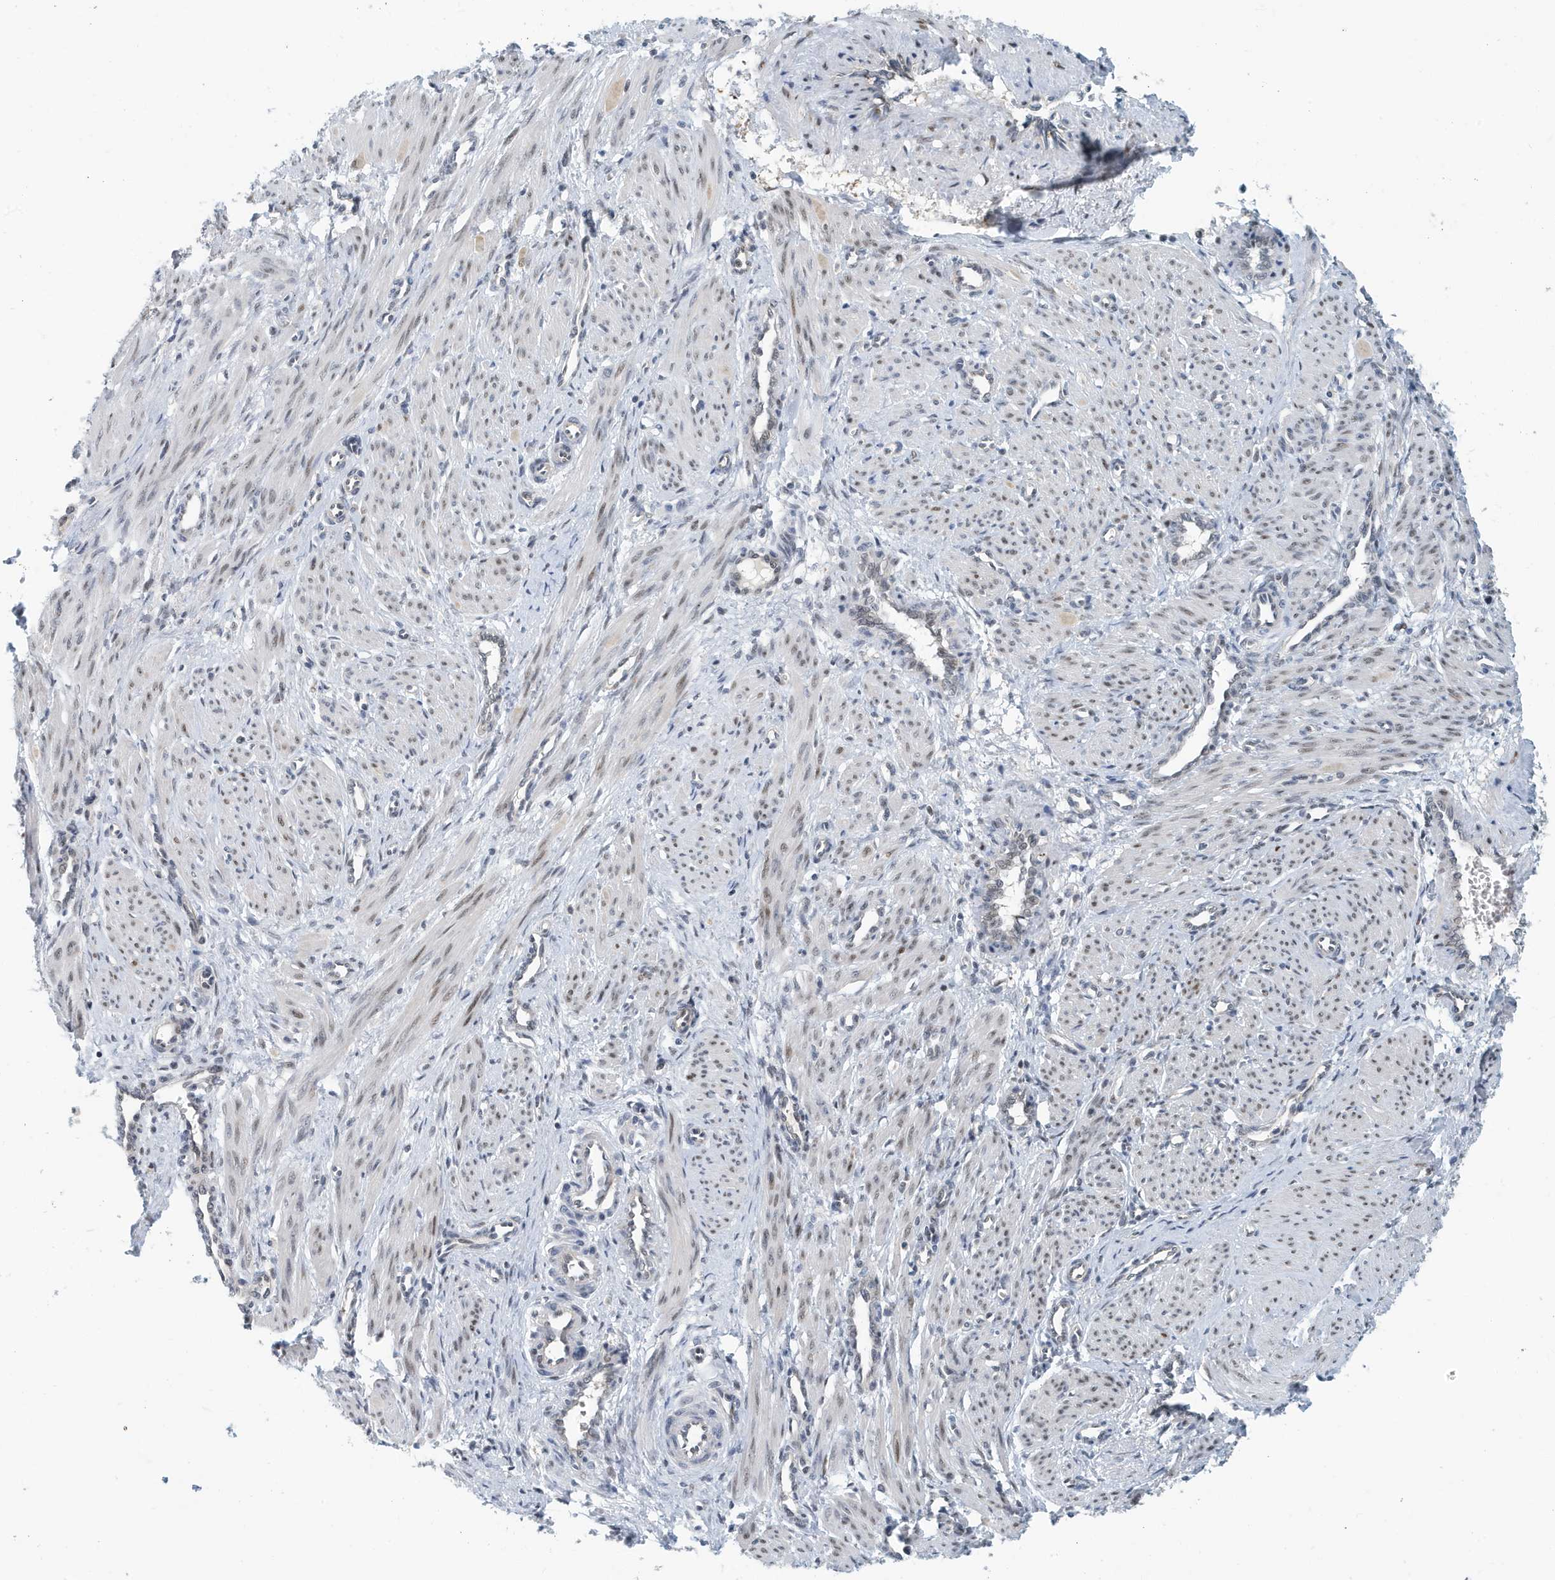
{"staining": {"intensity": "weak", "quantity": ">75%", "location": "nuclear"}, "tissue": "smooth muscle", "cell_type": "Smooth muscle cells", "image_type": "normal", "snomed": [{"axis": "morphology", "description": "Normal tissue, NOS"}, {"axis": "topography", "description": "Endometrium"}], "caption": "Protein expression by IHC shows weak nuclear positivity in approximately >75% of smooth muscle cells in benign smooth muscle. (DAB = brown stain, brightfield microscopy at high magnification).", "gene": "KIF15", "patient": {"sex": "female", "age": 33}}